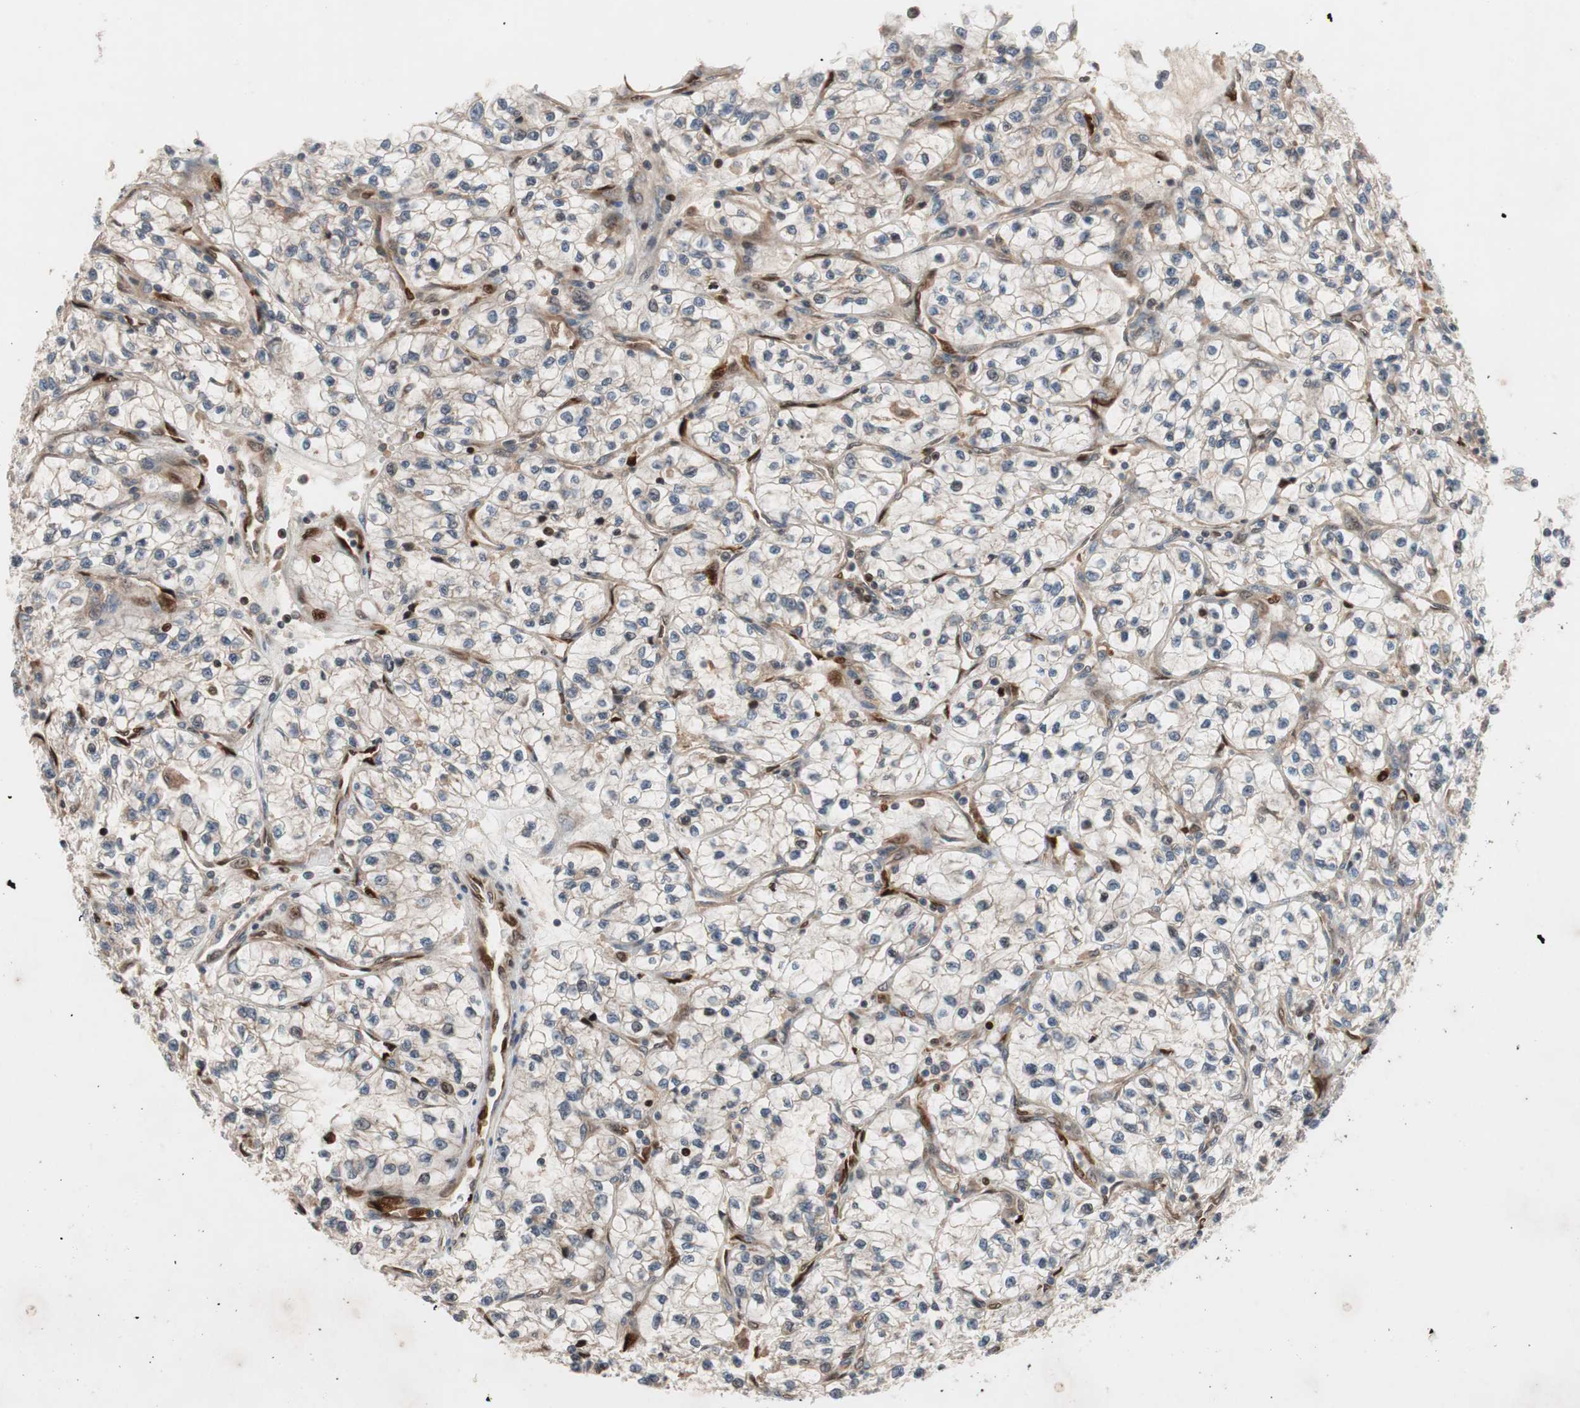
{"staining": {"intensity": "weak", "quantity": "25%-75%", "location": "cytoplasmic/membranous"}, "tissue": "renal cancer", "cell_type": "Tumor cells", "image_type": "cancer", "snomed": [{"axis": "morphology", "description": "Adenocarcinoma, NOS"}, {"axis": "topography", "description": "Kidney"}], "caption": "Renal cancer stained with a brown dye exhibits weak cytoplasmic/membranous positive positivity in about 25%-75% of tumor cells.", "gene": "NF2", "patient": {"sex": "female", "age": 57}}